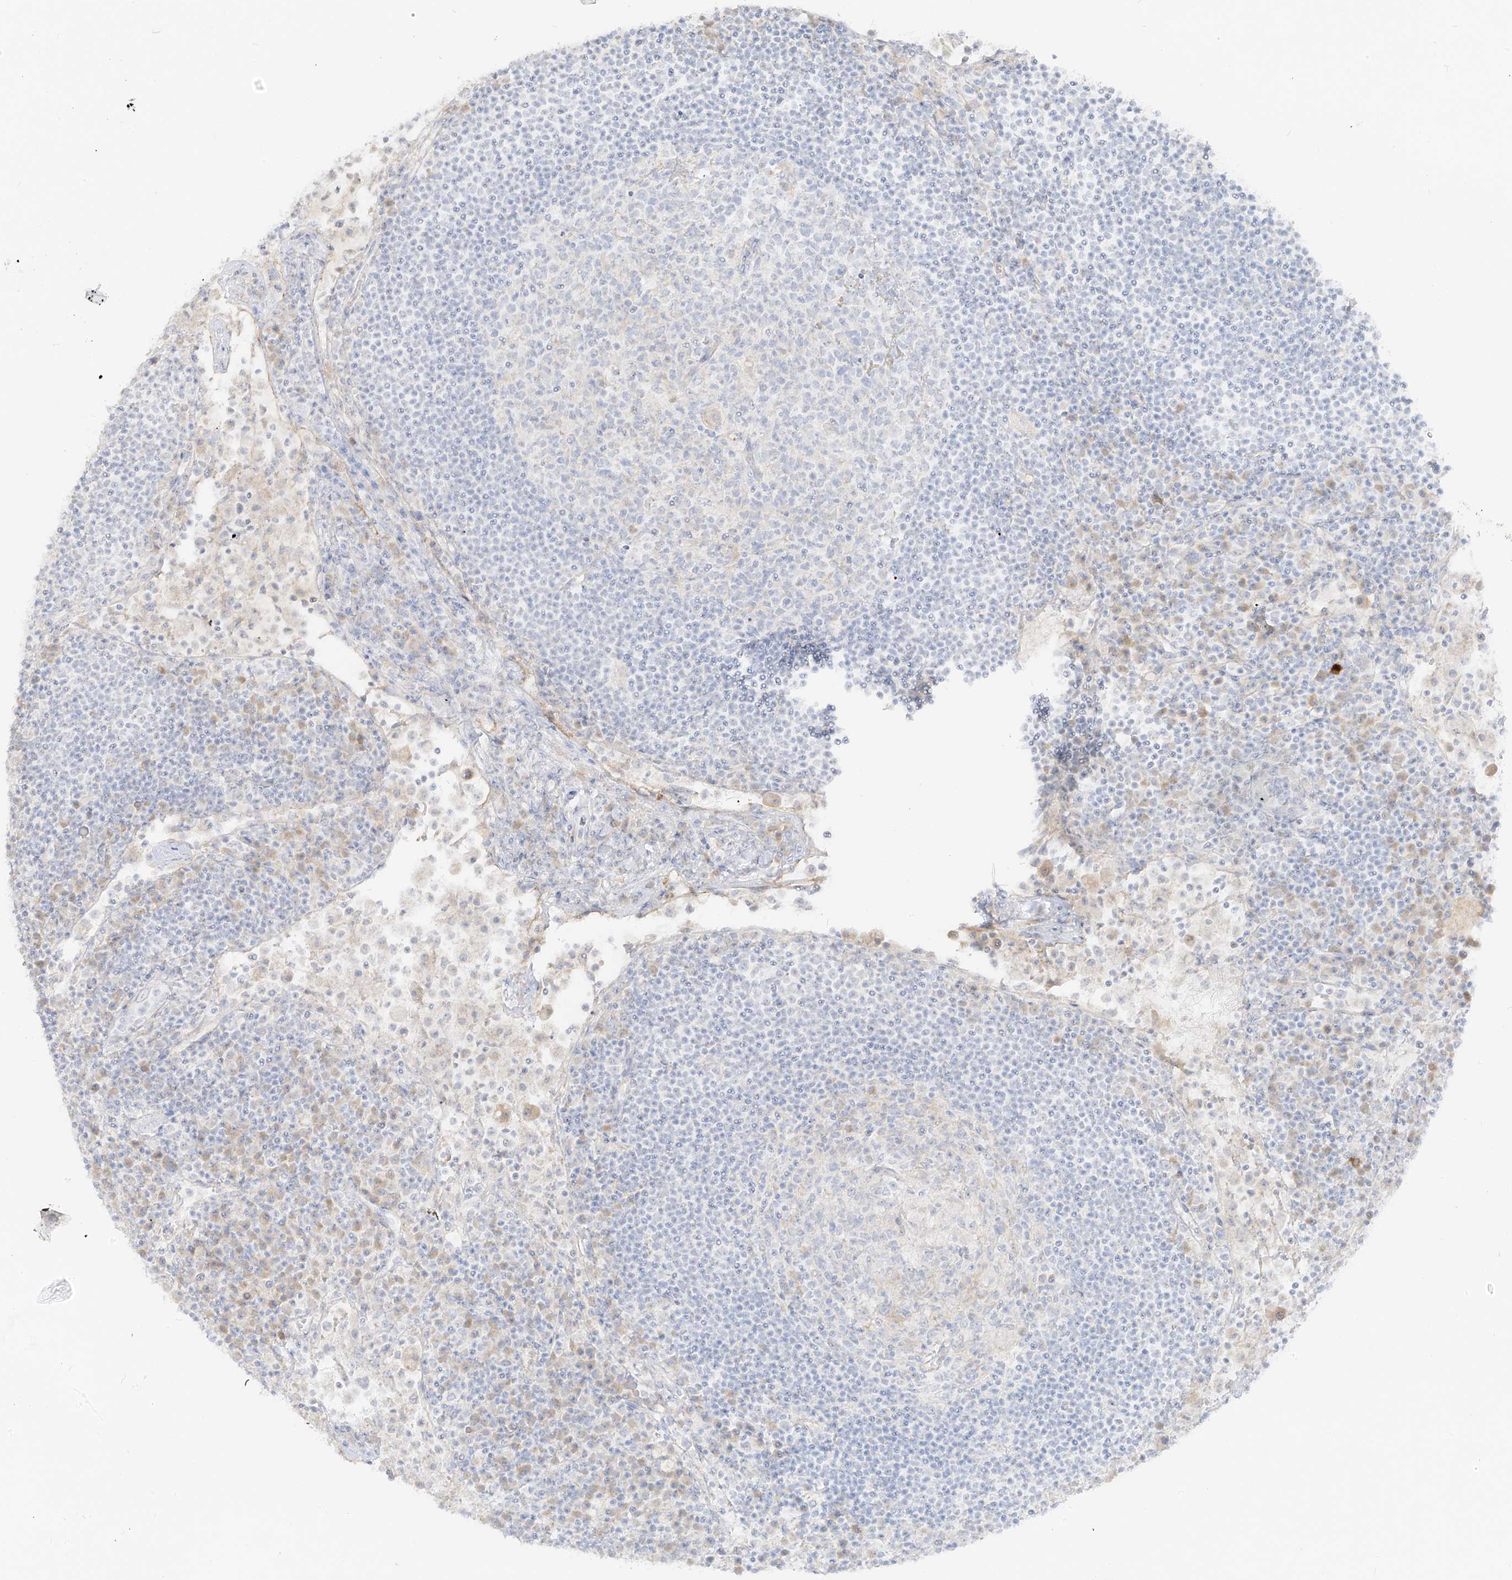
{"staining": {"intensity": "negative", "quantity": "none", "location": "none"}, "tissue": "lymph node", "cell_type": "Germinal center cells", "image_type": "normal", "snomed": [{"axis": "morphology", "description": "Normal tissue, NOS"}, {"axis": "topography", "description": "Lymph node"}], "caption": "There is no significant positivity in germinal center cells of lymph node. (Immunohistochemistry (ihc), brightfield microscopy, high magnification).", "gene": "C11orf87", "patient": {"sex": "female", "age": 53}}